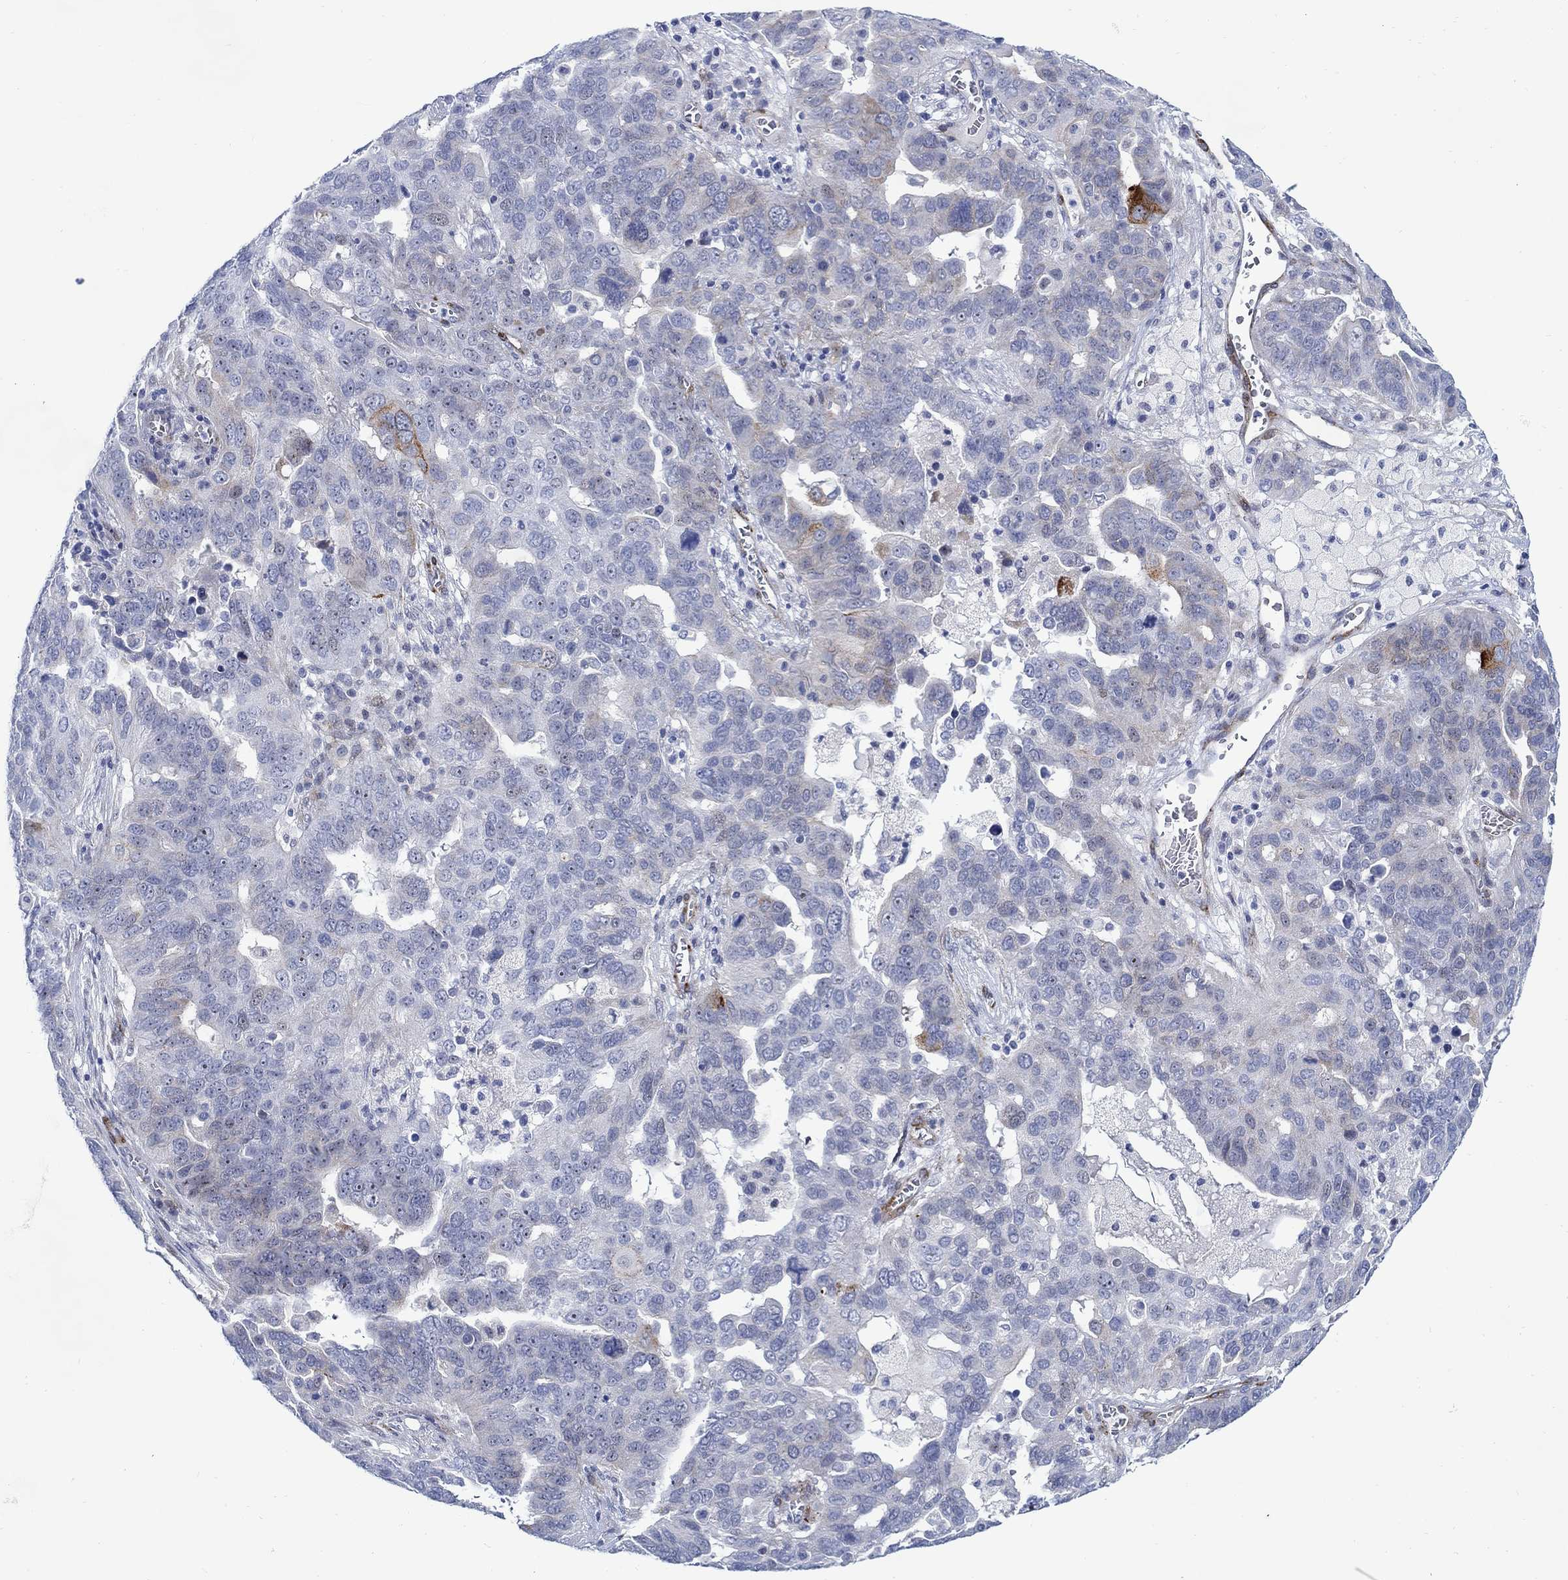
{"staining": {"intensity": "negative", "quantity": "none", "location": "none"}, "tissue": "ovarian cancer", "cell_type": "Tumor cells", "image_type": "cancer", "snomed": [{"axis": "morphology", "description": "Carcinoma, endometroid"}, {"axis": "topography", "description": "Soft tissue"}, {"axis": "topography", "description": "Ovary"}], "caption": "Protein analysis of ovarian cancer shows no significant expression in tumor cells.", "gene": "KSR2", "patient": {"sex": "female", "age": 52}}